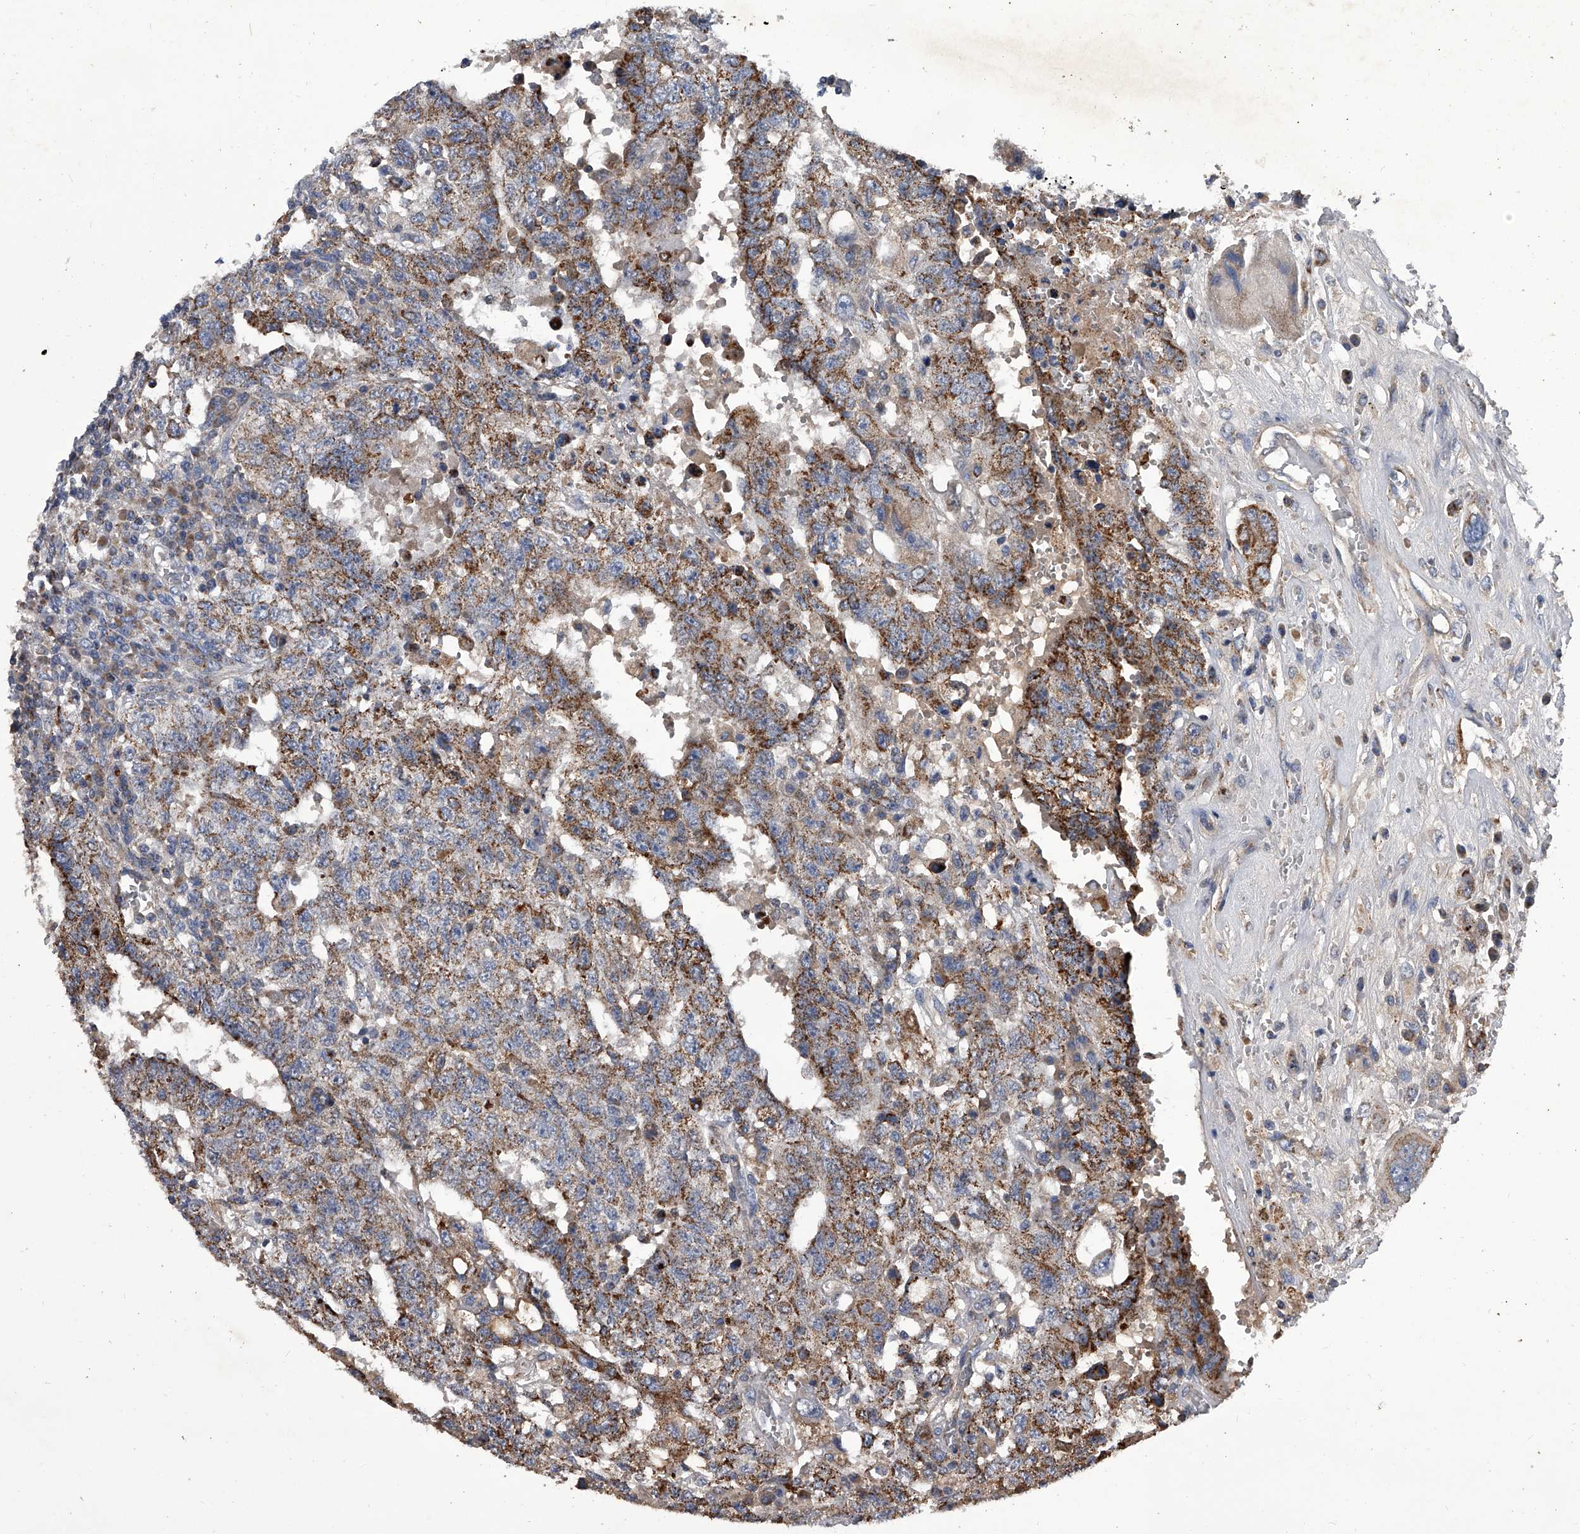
{"staining": {"intensity": "moderate", "quantity": ">75%", "location": "cytoplasmic/membranous"}, "tissue": "testis cancer", "cell_type": "Tumor cells", "image_type": "cancer", "snomed": [{"axis": "morphology", "description": "Carcinoma, Embryonal, NOS"}, {"axis": "topography", "description": "Testis"}], "caption": "Protein staining demonstrates moderate cytoplasmic/membranous staining in about >75% of tumor cells in testis embryonal carcinoma.", "gene": "NRP1", "patient": {"sex": "male", "age": 26}}